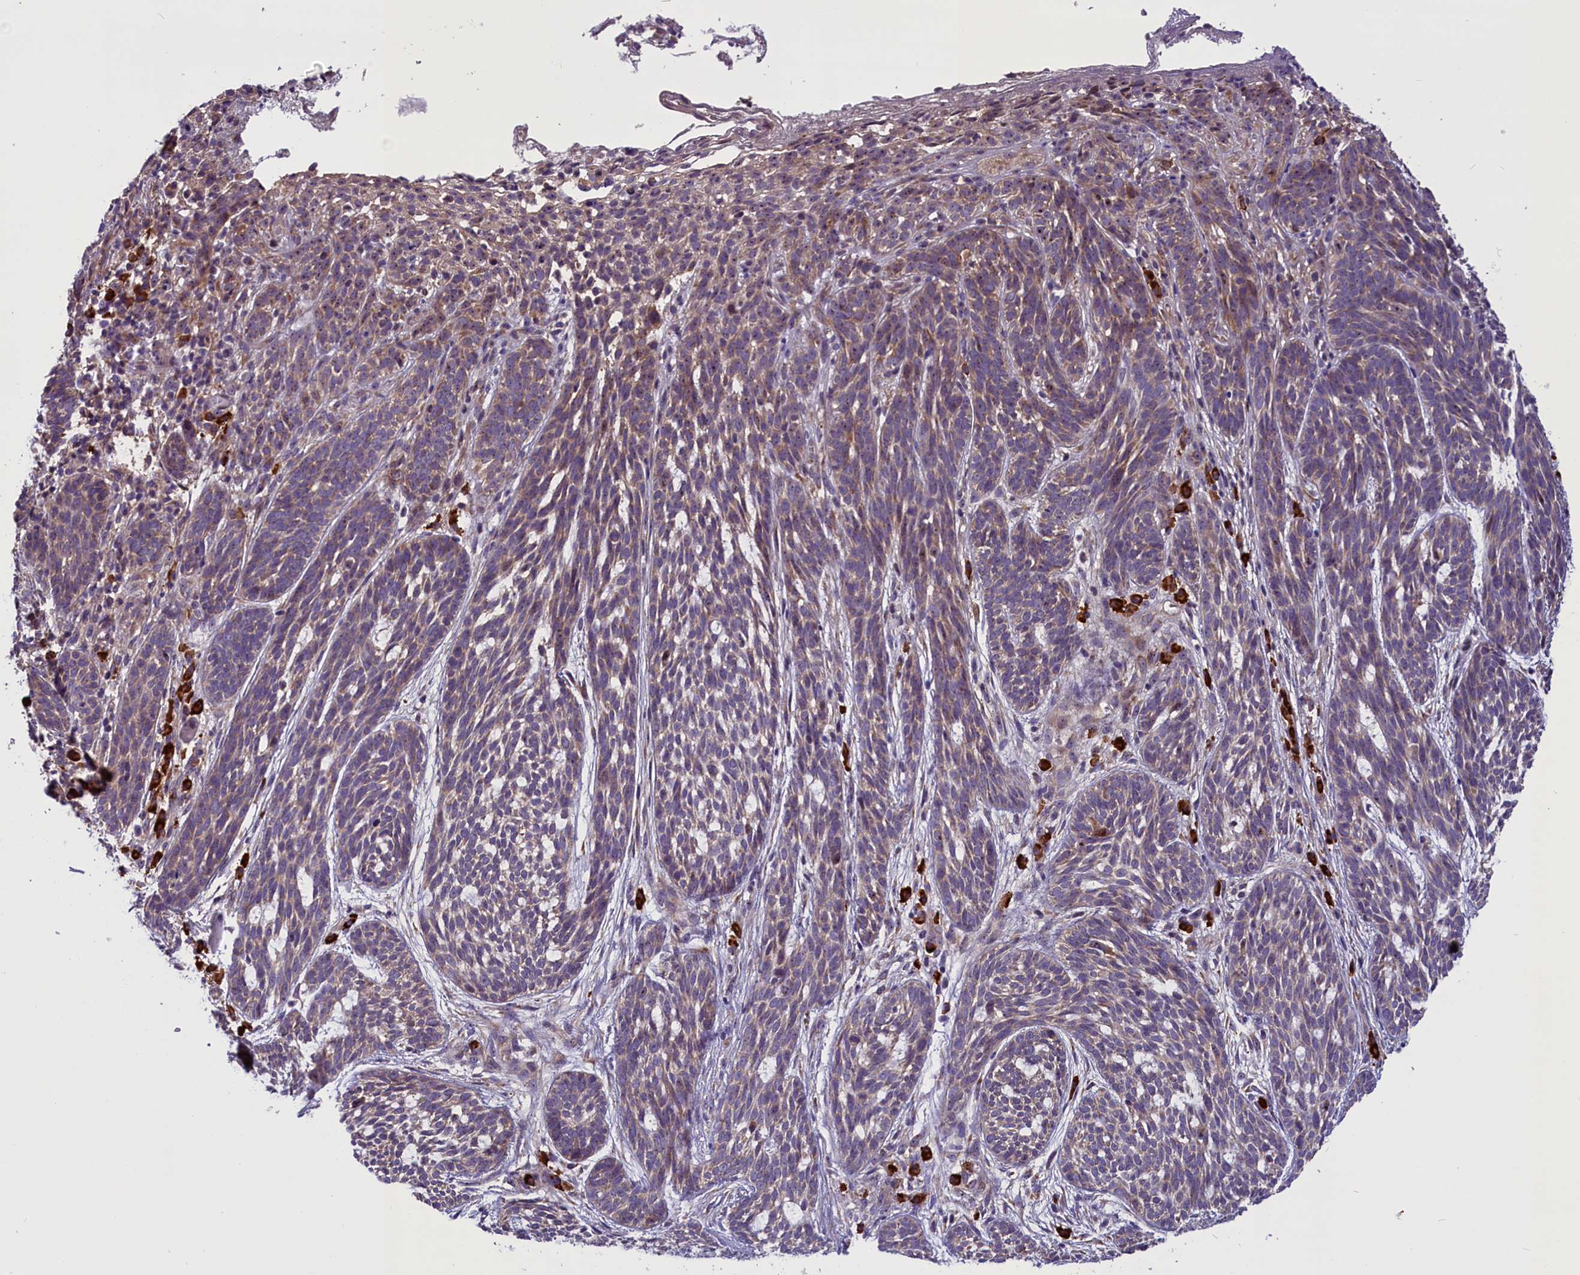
{"staining": {"intensity": "weak", "quantity": ">75%", "location": "cytoplasmic/membranous"}, "tissue": "skin cancer", "cell_type": "Tumor cells", "image_type": "cancer", "snomed": [{"axis": "morphology", "description": "Basal cell carcinoma"}, {"axis": "topography", "description": "Skin"}], "caption": "An immunohistochemistry (IHC) photomicrograph of tumor tissue is shown. Protein staining in brown shows weak cytoplasmic/membranous positivity in skin cancer (basal cell carcinoma) within tumor cells.", "gene": "FRY", "patient": {"sex": "male", "age": 71}}